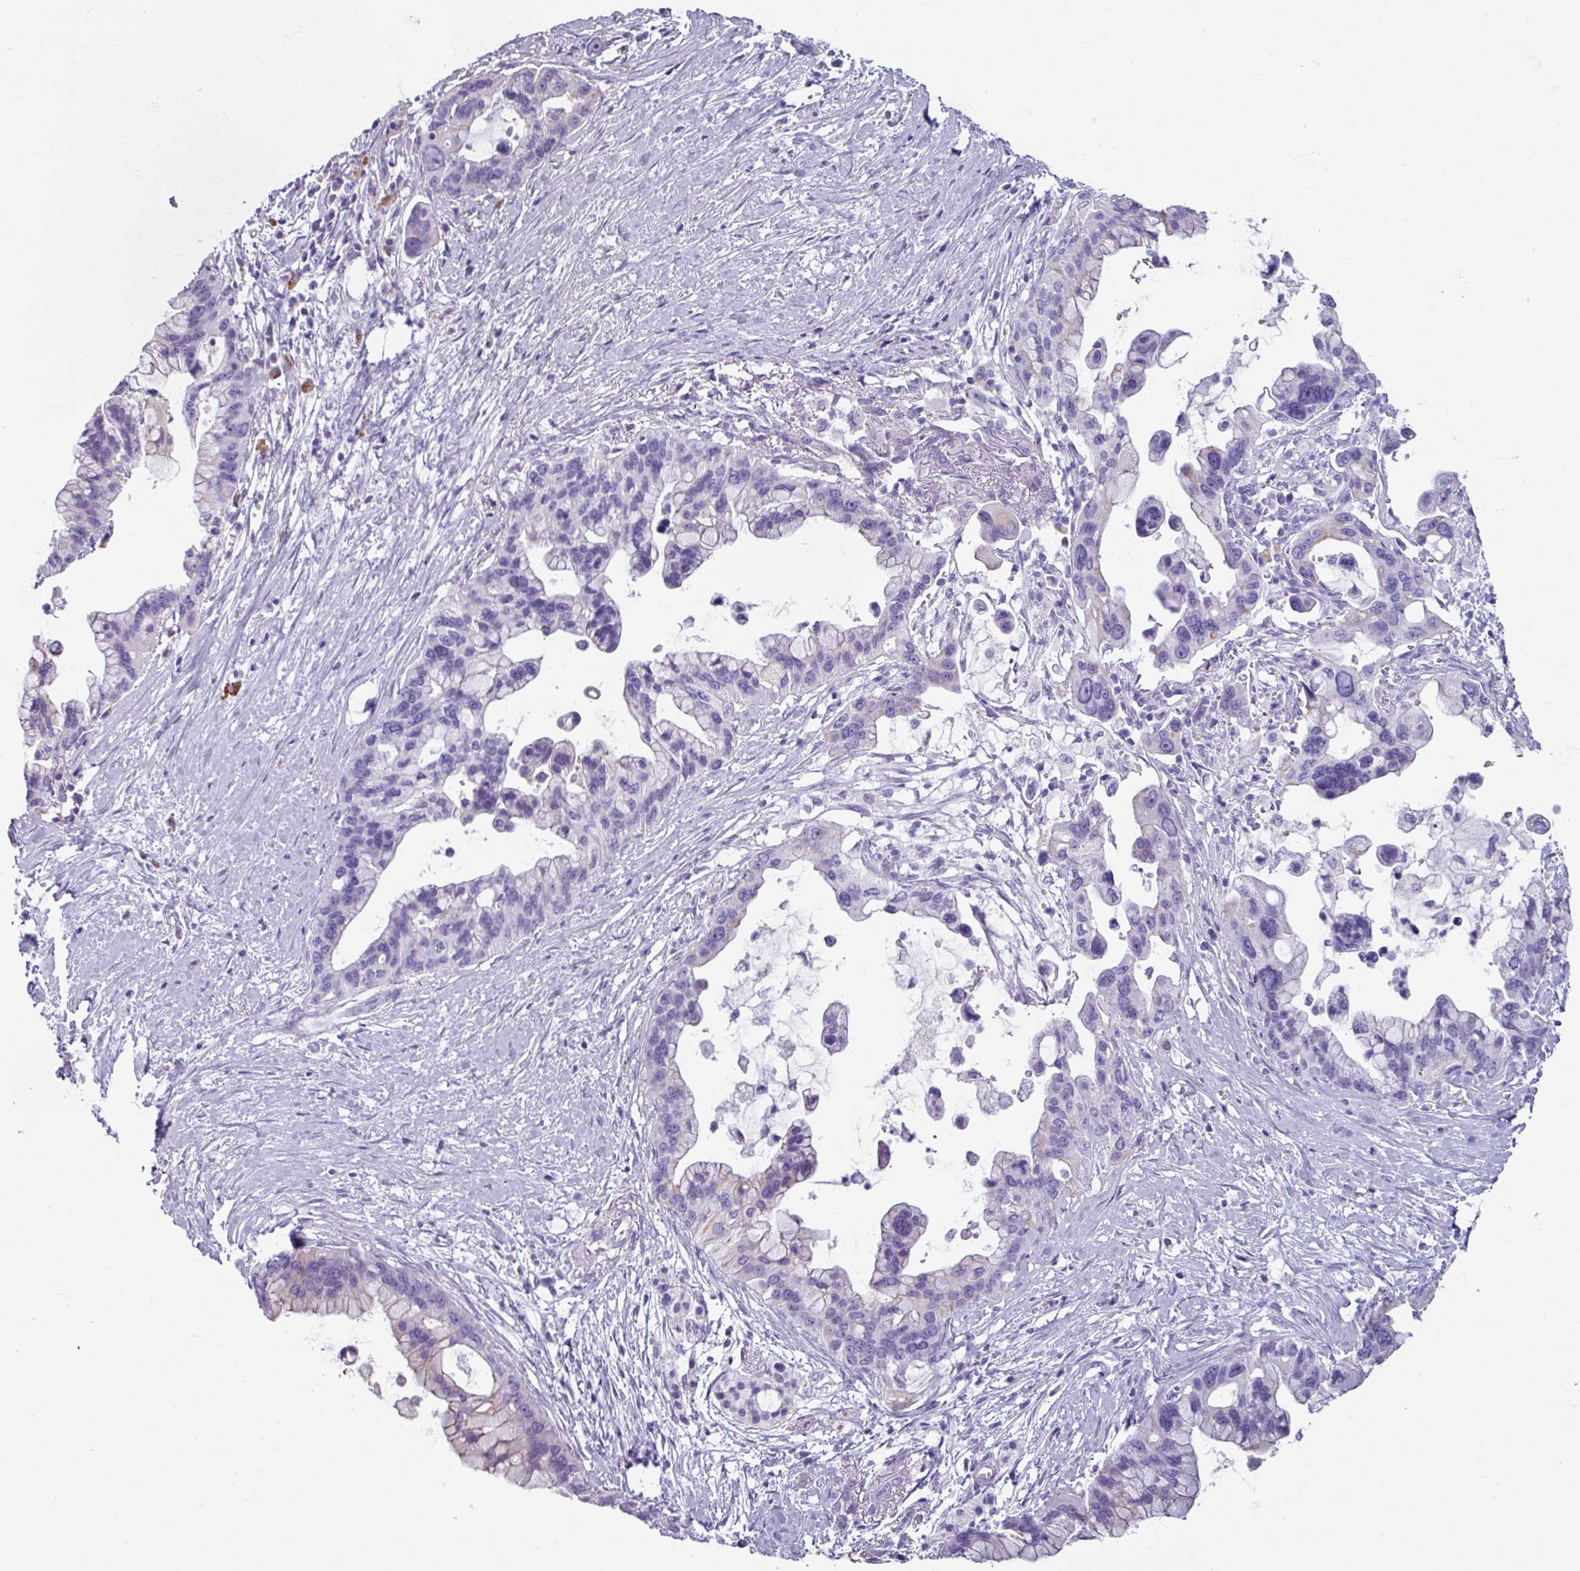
{"staining": {"intensity": "weak", "quantity": "<25%", "location": "cytoplasmic/membranous"}, "tissue": "pancreatic cancer", "cell_type": "Tumor cells", "image_type": "cancer", "snomed": [{"axis": "morphology", "description": "Adenocarcinoma, NOS"}, {"axis": "topography", "description": "Pancreas"}], "caption": "There is no significant staining in tumor cells of adenocarcinoma (pancreatic). (Brightfield microscopy of DAB (3,3'-diaminobenzidine) immunohistochemistry (IHC) at high magnification).", "gene": "SPESP1", "patient": {"sex": "female", "age": 83}}